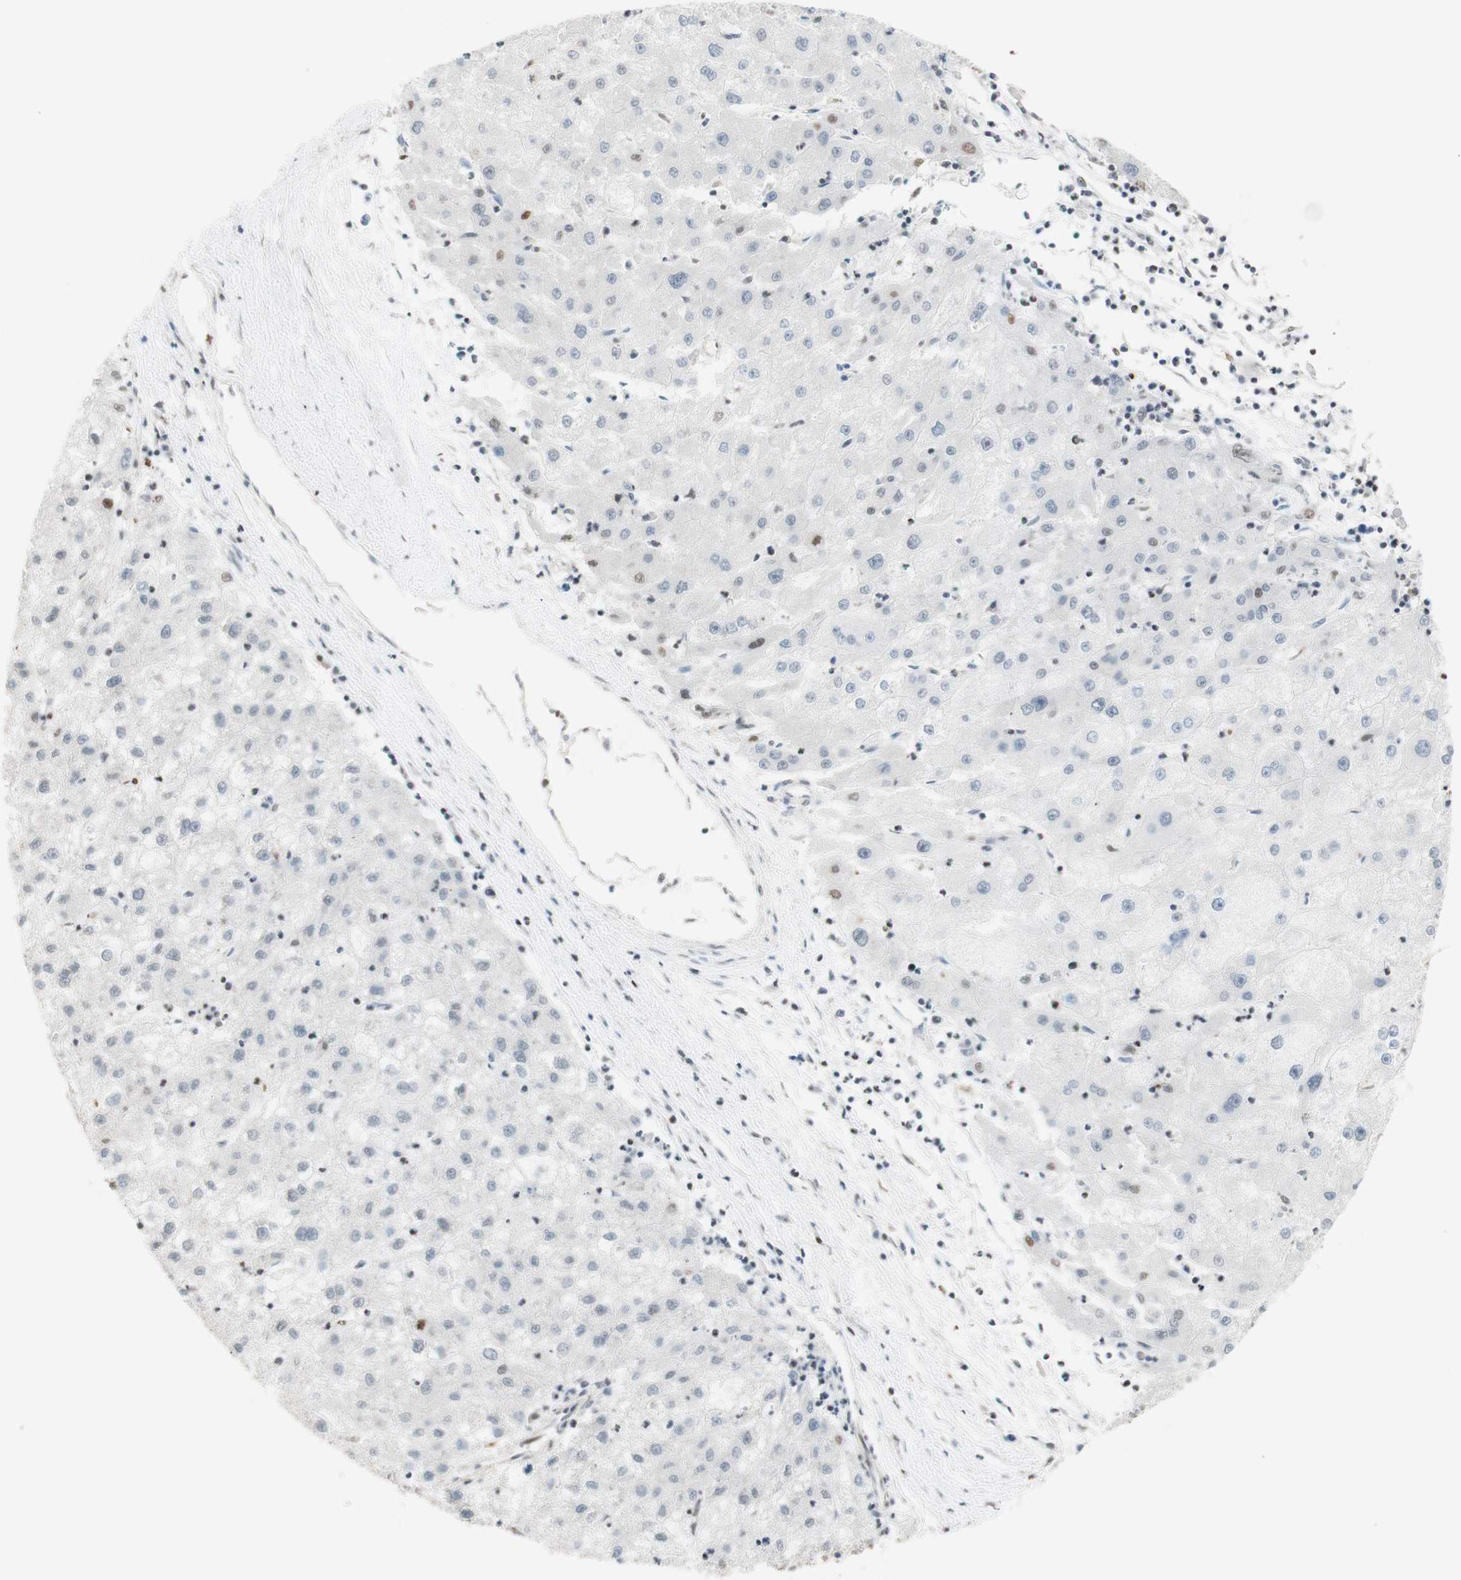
{"staining": {"intensity": "negative", "quantity": "none", "location": "none"}, "tissue": "liver cancer", "cell_type": "Tumor cells", "image_type": "cancer", "snomed": [{"axis": "morphology", "description": "Carcinoma, Hepatocellular, NOS"}, {"axis": "topography", "description": "Liver"}], "caption": "Immunohistochemistry histopathology image of neoplastic tissue: liver cancer stained with DAB (3,3'-diaminobenzidine) shows no significant protein positivity in tumor cells. (DAB immunohistochemistry (IHC) with hematoxylin counter stain).", "gene": "HNRNPA2B1", "patient": {"sex": "male", "age": 72}}